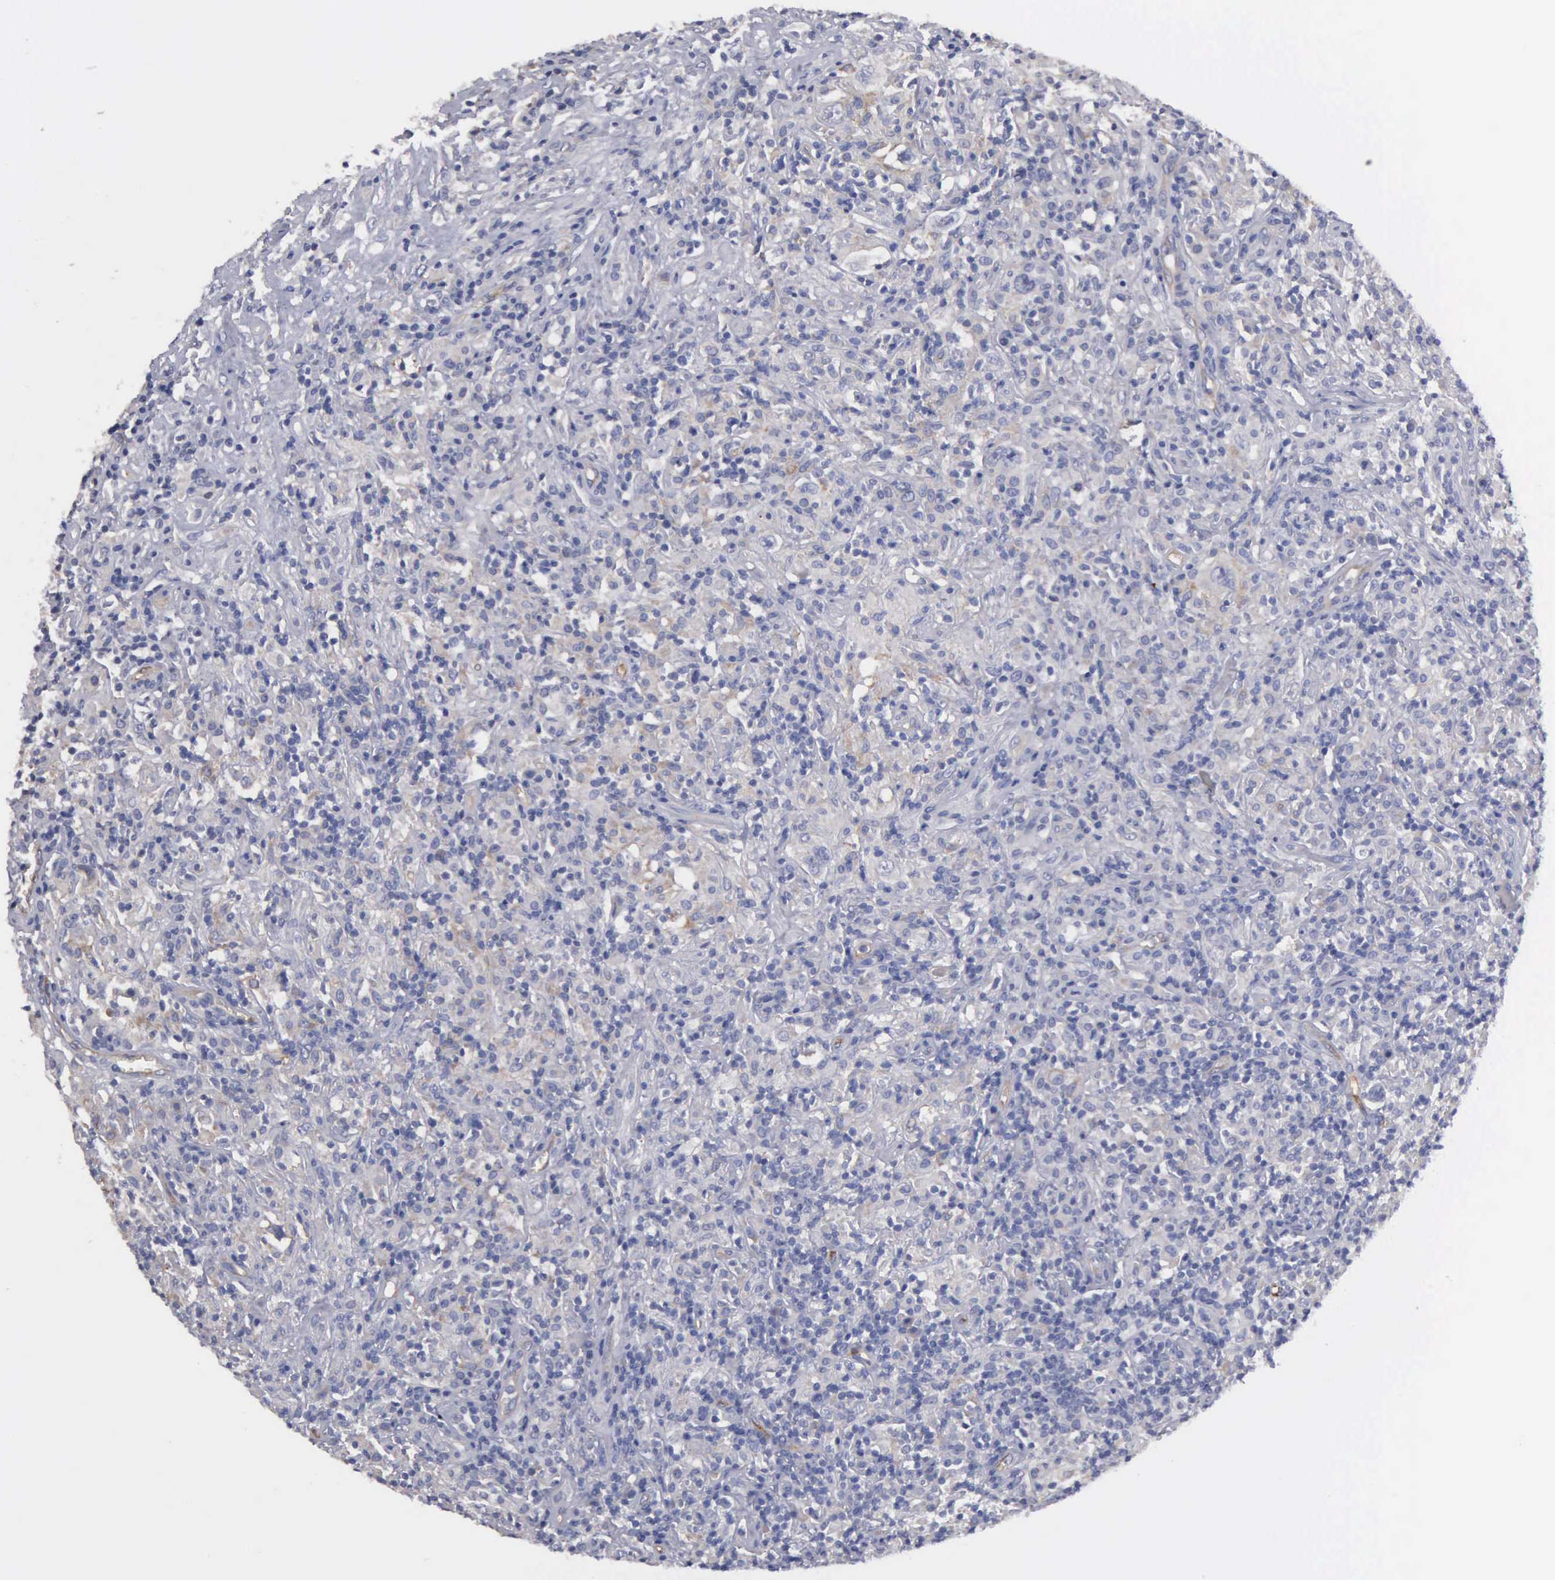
{"staining": {"intensity": "negative", "quantity": "none", "location": "none"}, "tissue": "lymphoma", "cell_type": "Tumor cells", "image_type": "cancer", "snomed": [{"axis": "morphology", "description": "Hodgkin's disease, NOS"}, {"axis": "topography", "description": "Lymph node"}], "caption": "Histopathology image shows no protein staining in tumor cells of lymphoma tissue.", "gene": "RDX", "patient": {"sex": "male", "age": 46}}